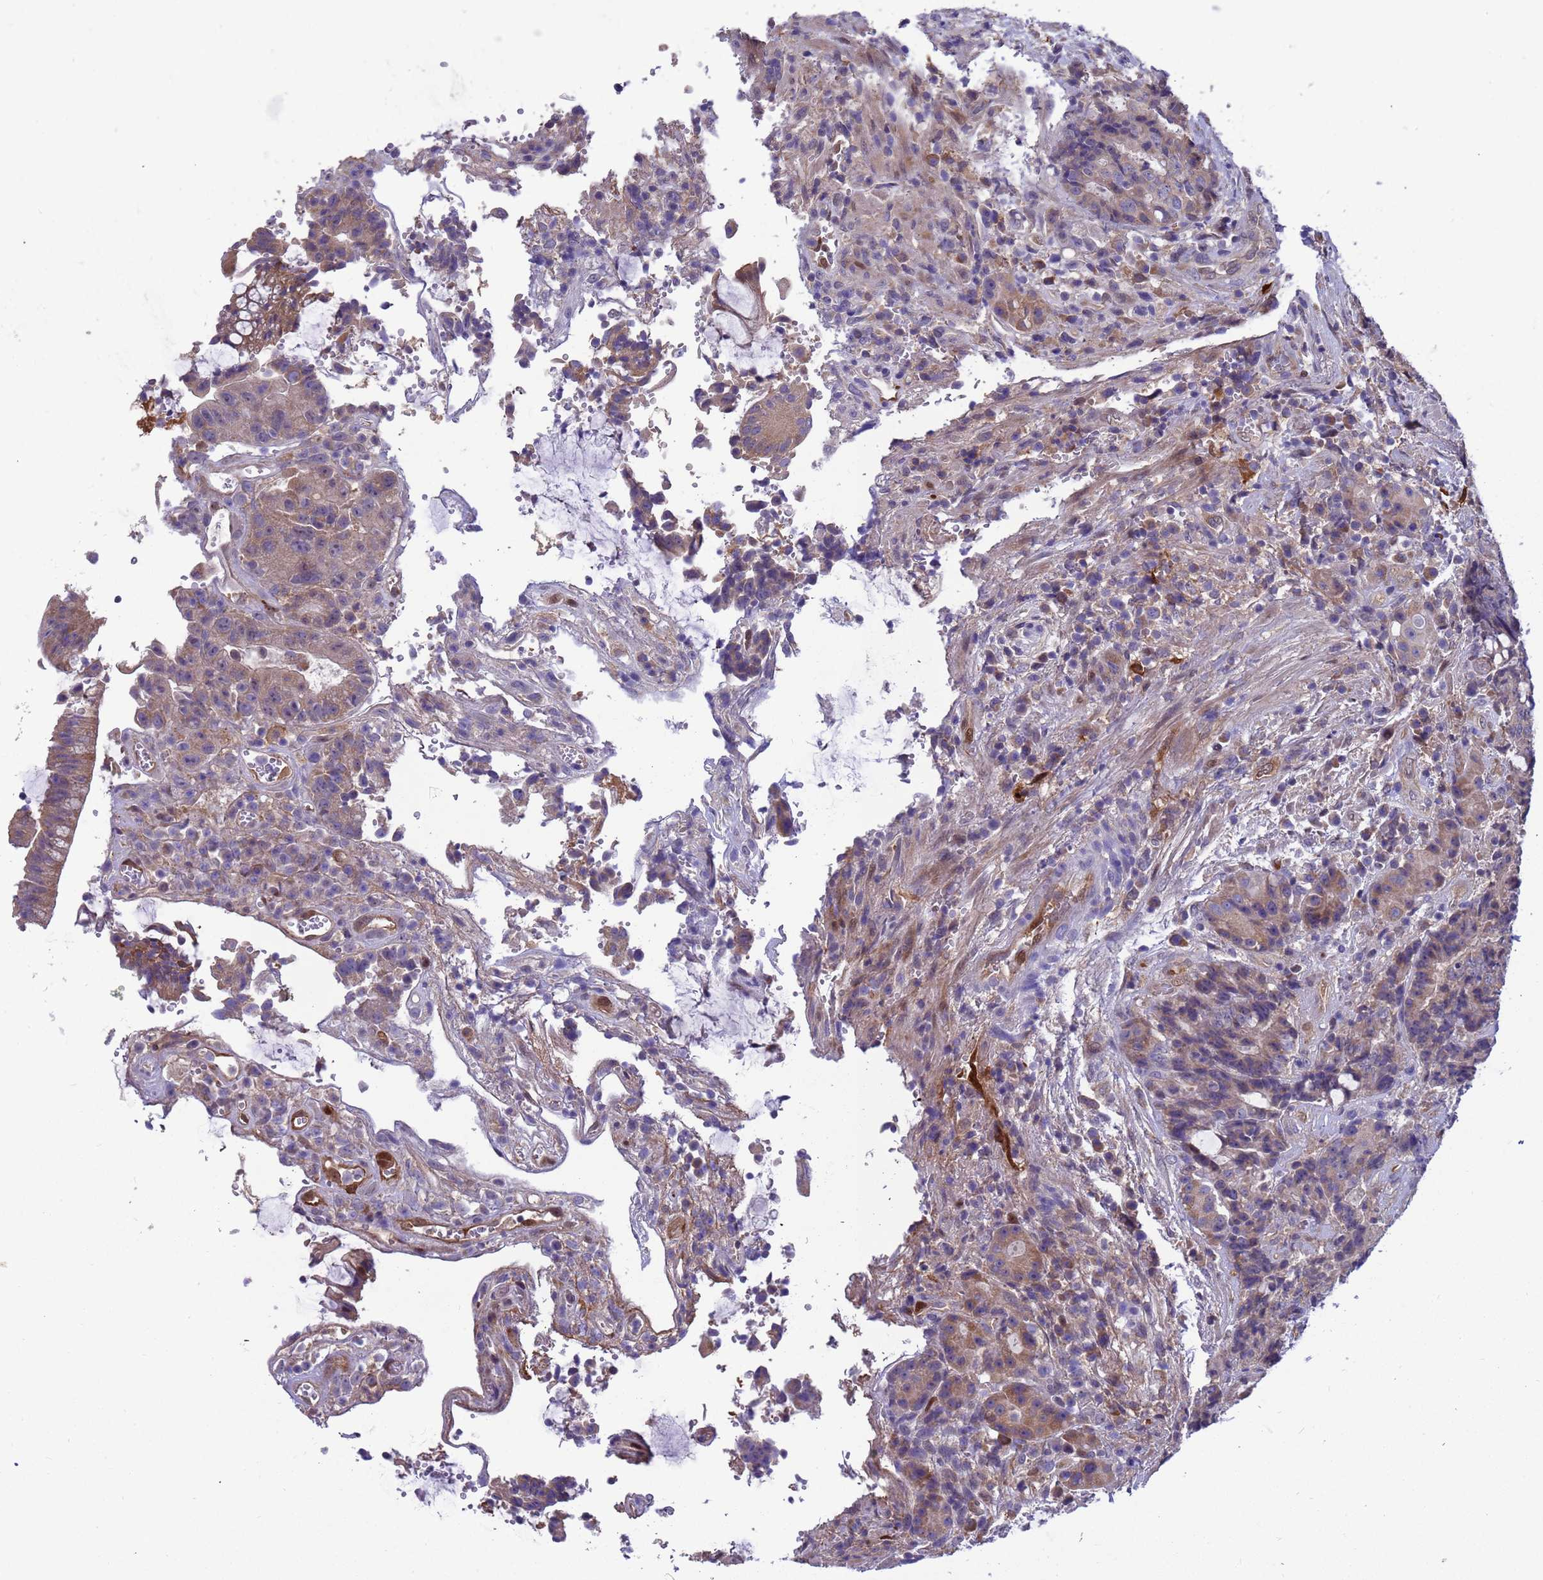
{"staining": {"intensity": "weak", "quantity": "25%-75%", "location": "cytoplasmic/membranous"}, "tissue": "colorectal cancer", "cell_type": "Tumor cells", "image_type": "cancer", "snomed": [{"axis": "morphology", "description": "Adenocarcinoma, NOS"}, {"axis": "topography", "description": "Rectum"}], "caption": "A low amount of weak cytoplasmic/membranous expression is appreciated in about 25%-75% of tumor cells in adenocarcinoma (colorectal) tissue. The staining is performed using DAB brown chromogen to label protein expression. The nuclei are counter-stained blue using hematoxylin.", "gene": "FOXRED1", "patient": {"sex": "male", "age": 69}}